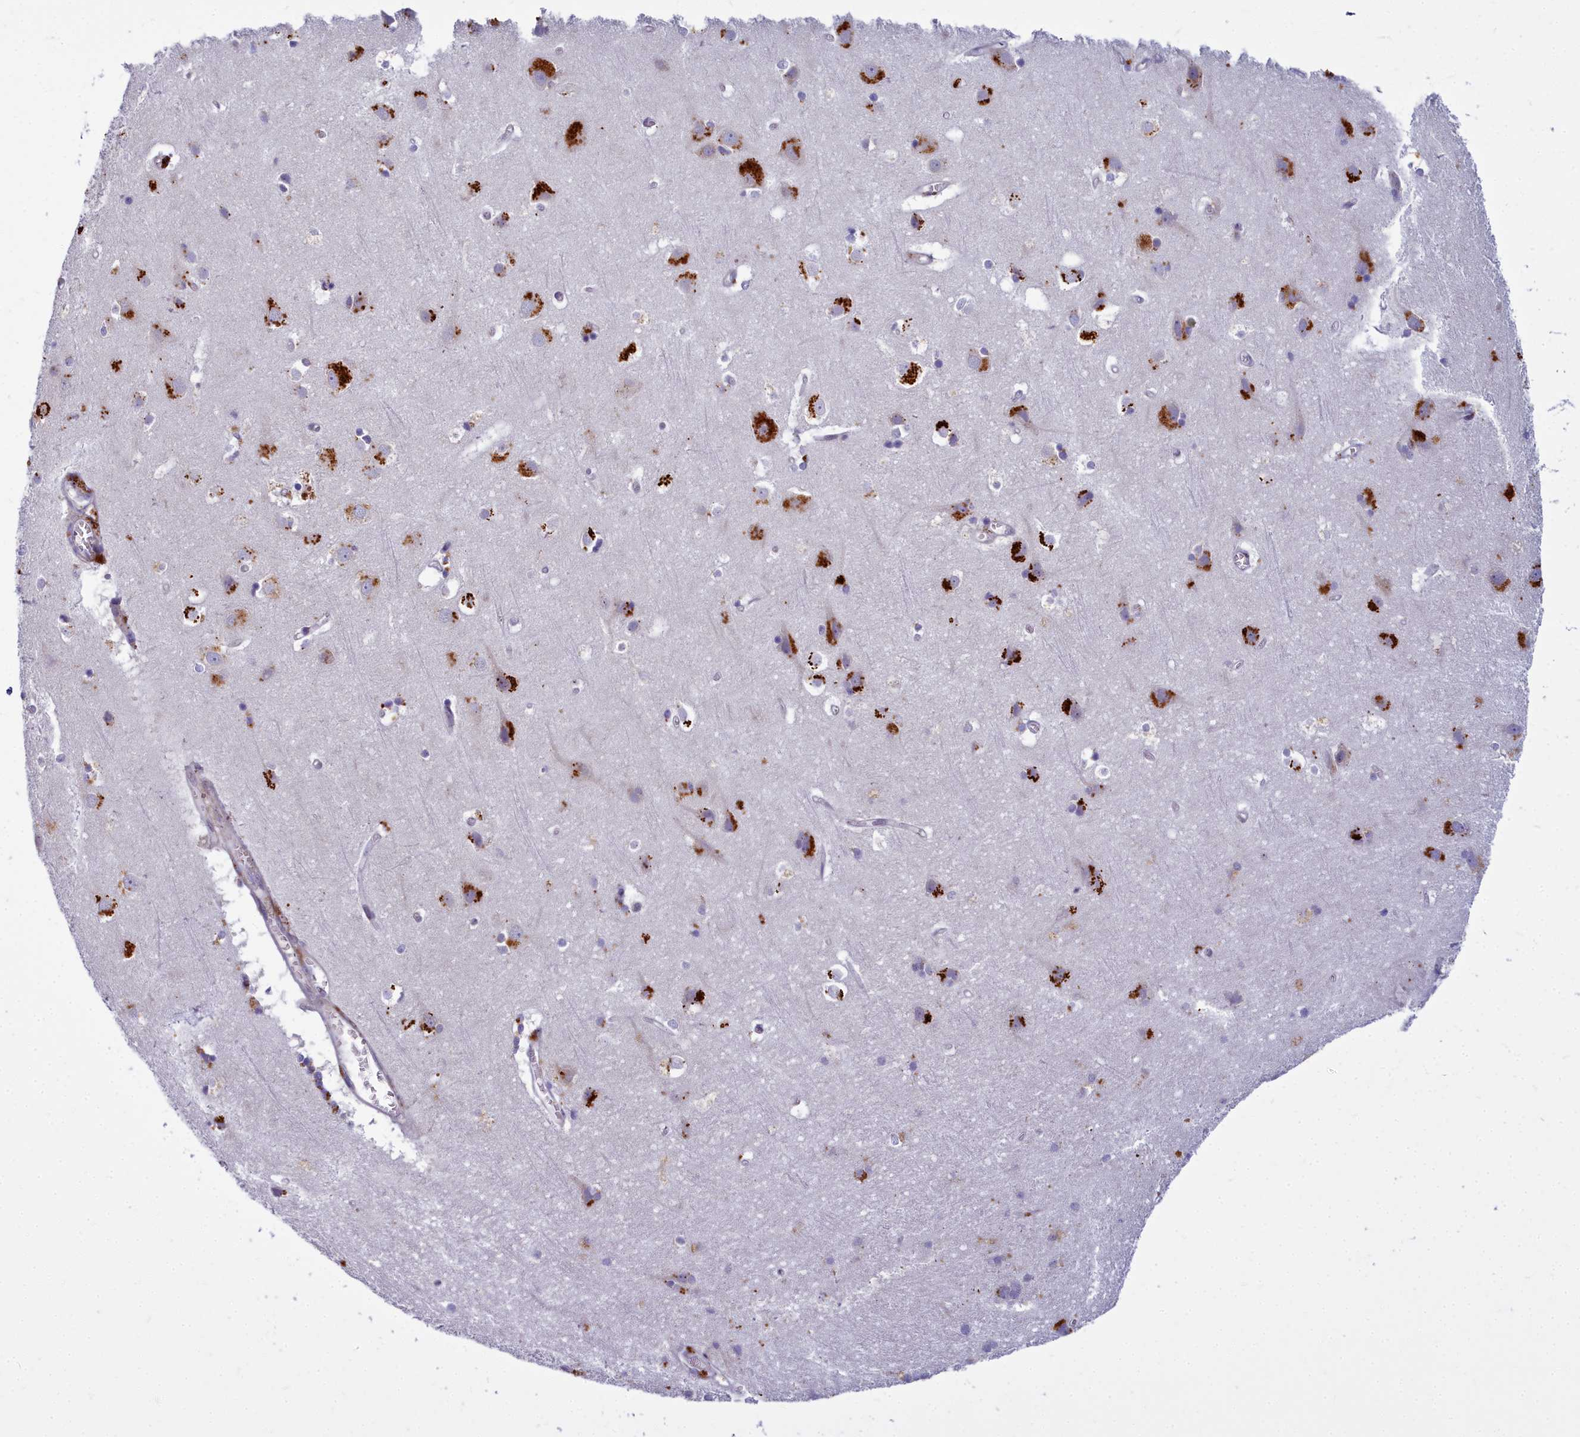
{"staining": {"intensity": "negative", "quantity": "none", "location": "none"}, "tissue": "cerebral cortex", "cell_type": "Endothelial cells", "image_type": "normal", "snomed": [{"axis": "morphology", "description": "Normal tissue, NOS"}, {"axis": "topography", "description": "Cerebral cortex"}], "caption": "Immunohistochemistry micrograph of normal cerebral cortex: cerebral cortex stained with DAB shows no significant protein expression in endothelial cells.", "gene": "WDPCP", "patient": {"sex": "male", "age": 54}}